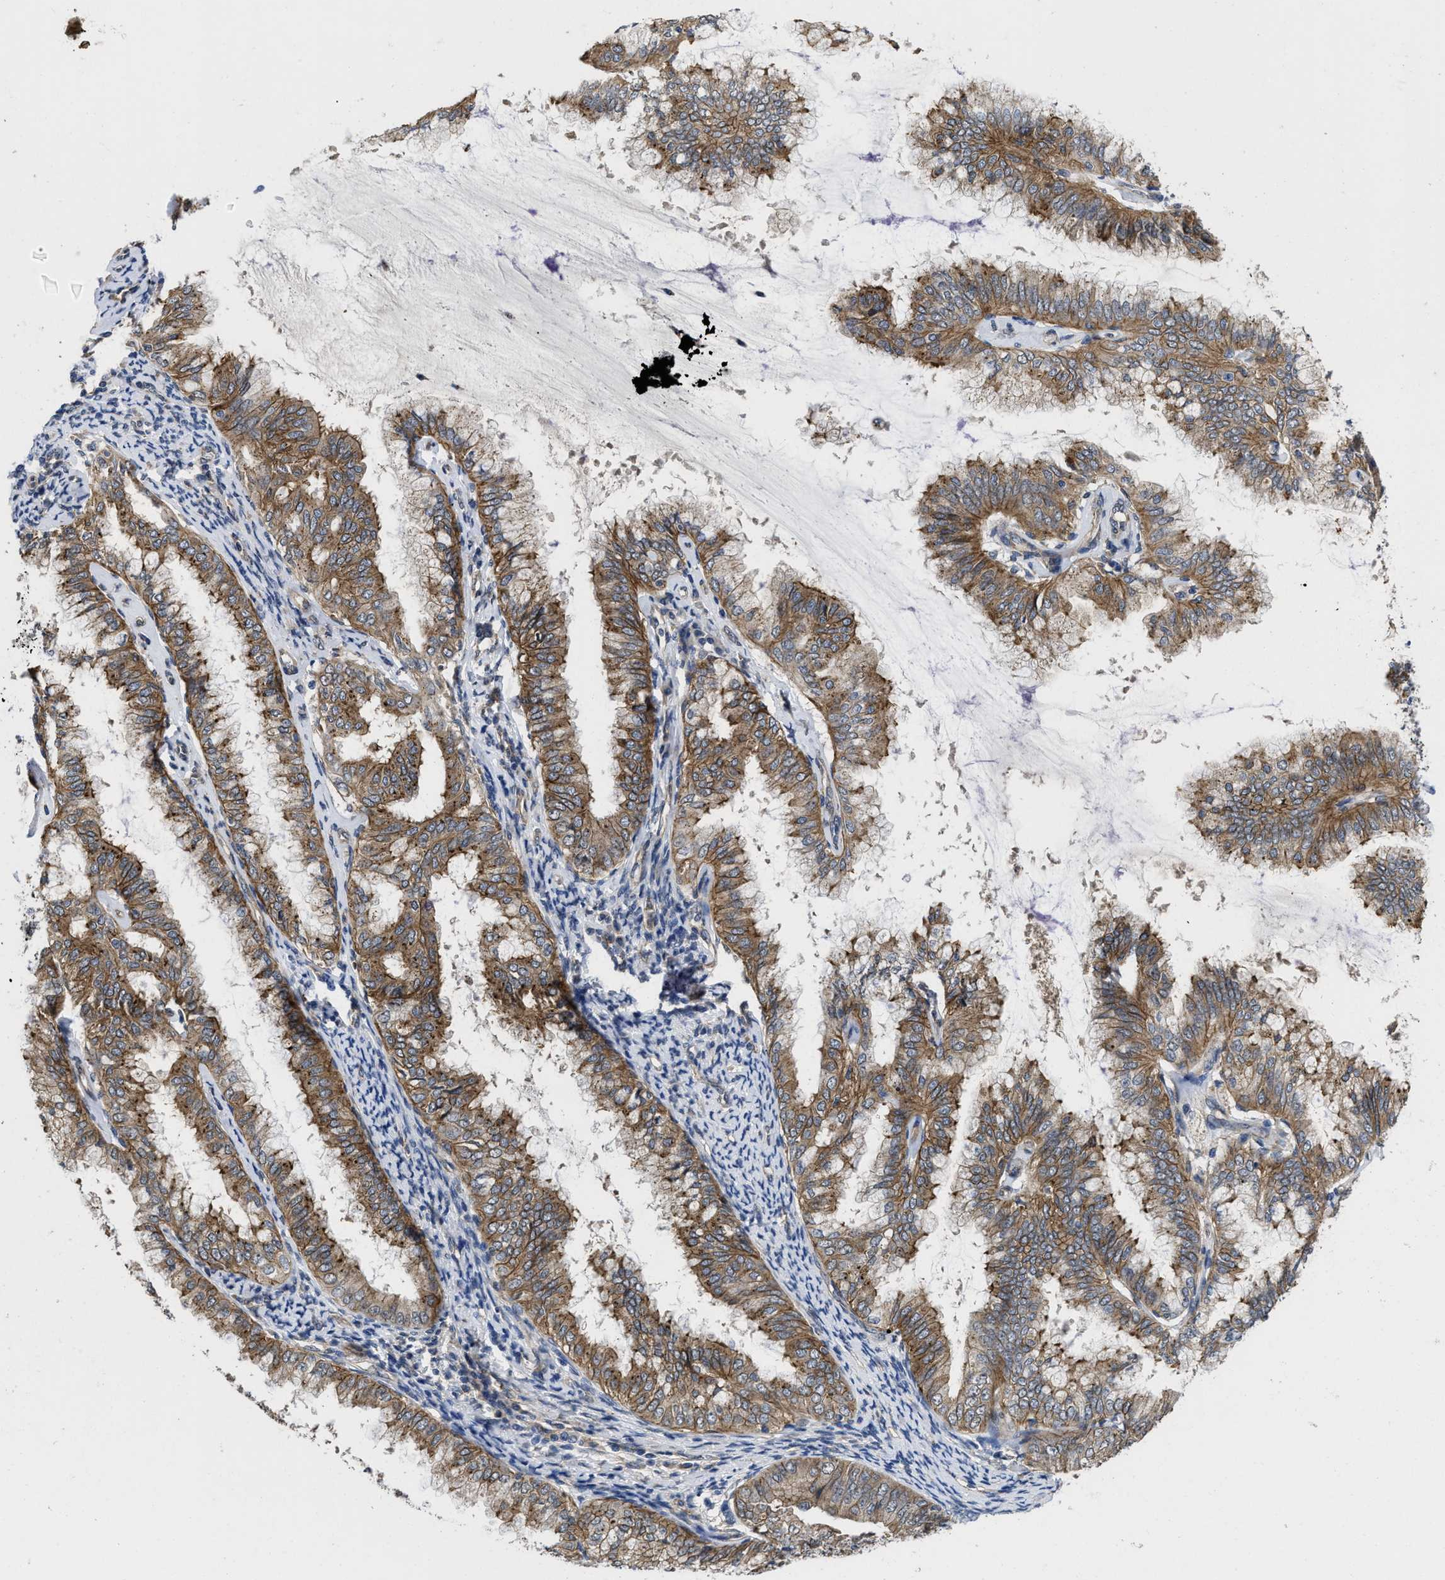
{"staining": {"intensity": "moderate", "quantity": ">75%", "location": "cytoplasmic/membranous"}, "tissue": "endometrial cancer", "cell_type": "Tumor cells", "image_type": "cancer", "snomed": [{"axis": "morphology", "description": "Adenocarcinoma, NOS"}, {"axis": "topography", "description": "Endometrium"}], "caption": "The micrograph shows immunohistochemical staining of endometrial cancer (adenocarcinoma). There is moderate cytoplasmic/membranous staining is identified in approximately >75% of tumor cells. Nuclei are stained in blue.", "gene": "PKD2", "patient": {"sex": "female", "age": 63}}